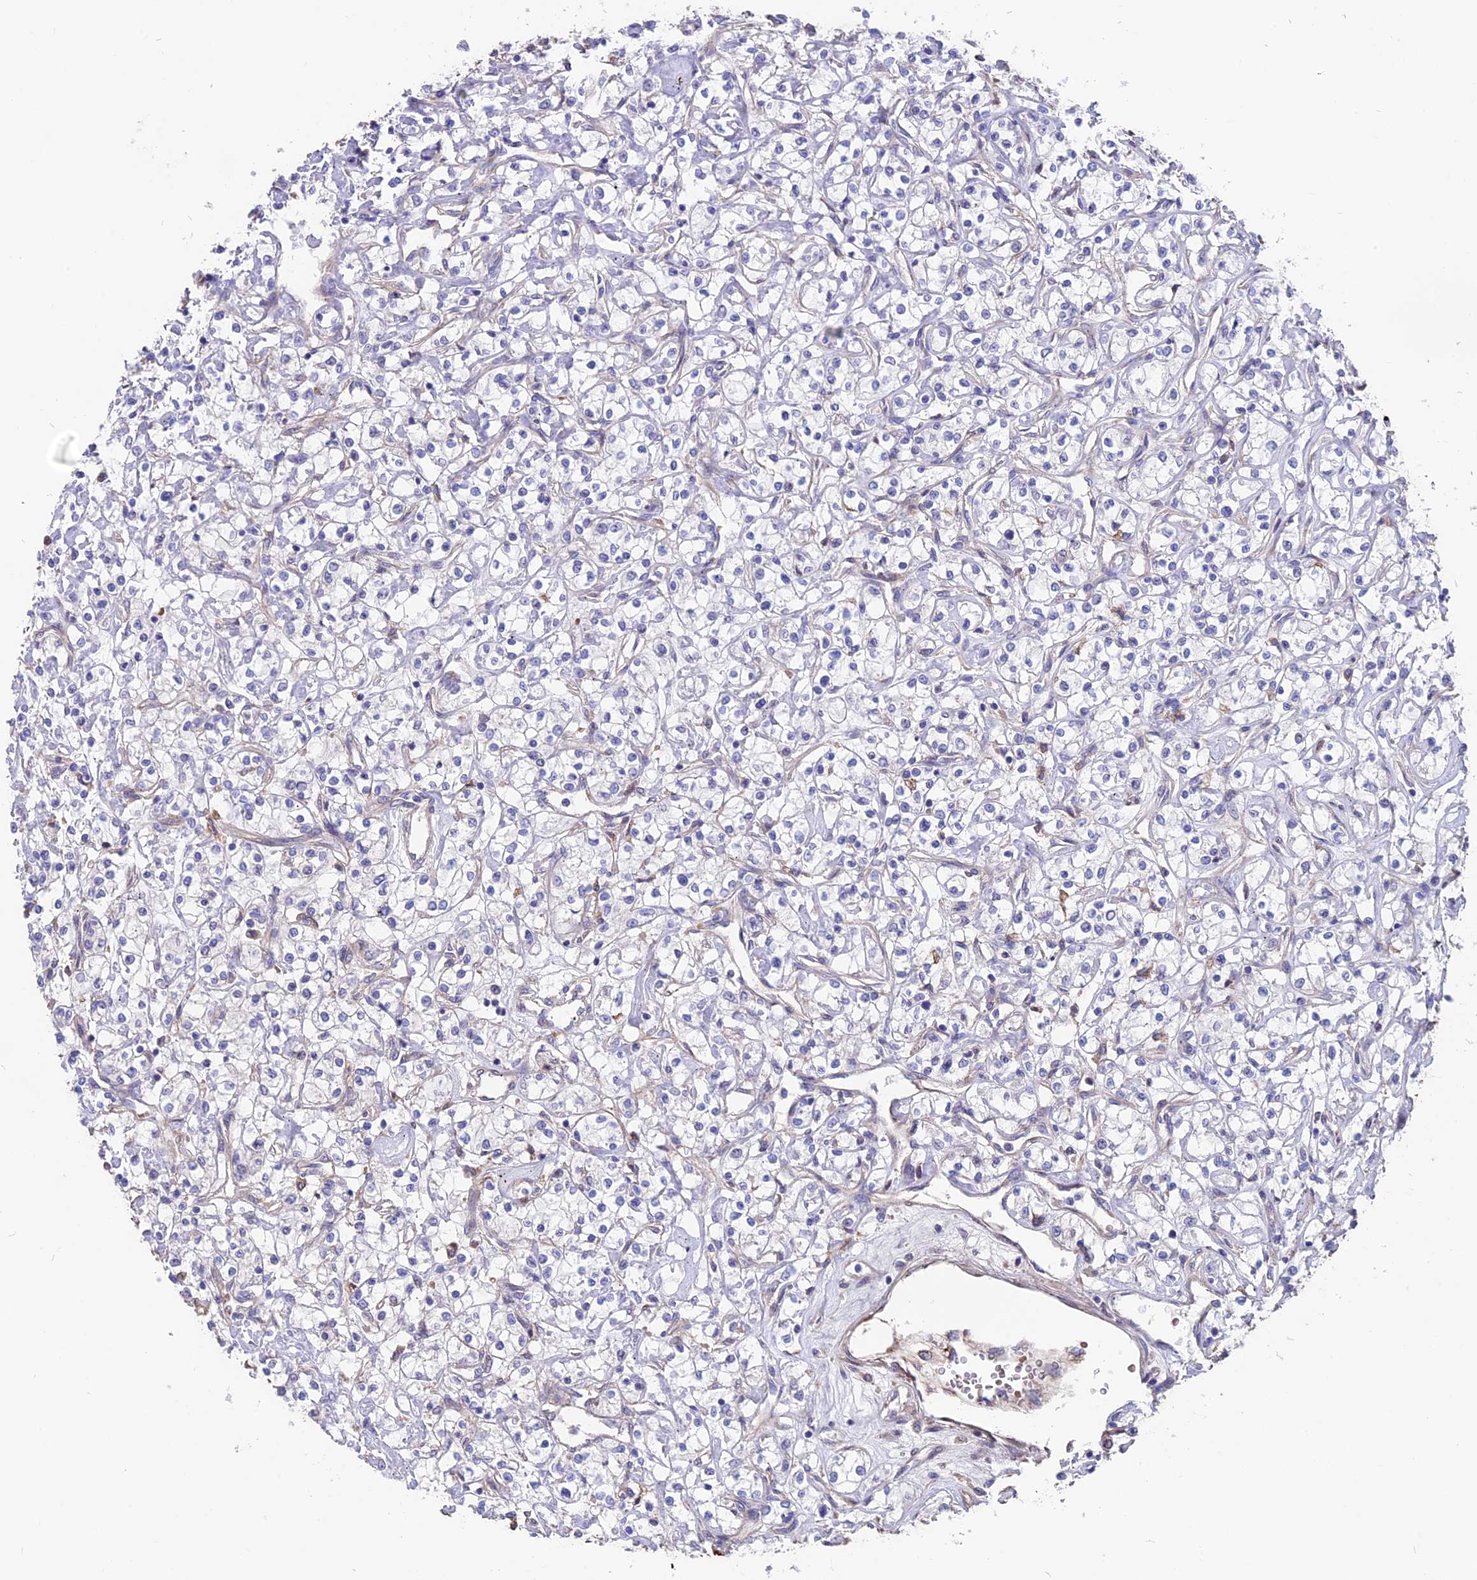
{"staining": {"intensity": "negative", "quantity": "none", "location": "none"}, "tissue": "renal cancer", "cell_type": "Tumor cells", "image_type": "cancer", "snomed": [{"axis": "morphology", "description": "Adenocarcinoma, NOS"}, {"axis": "topography", "description": "Kidney"}], "caption": "Tumor cells show no significant positivity in renal cancer (adenocarcinoma).", "gene": "SEH1L", "patient": {"sex": "female", "age": 59}}